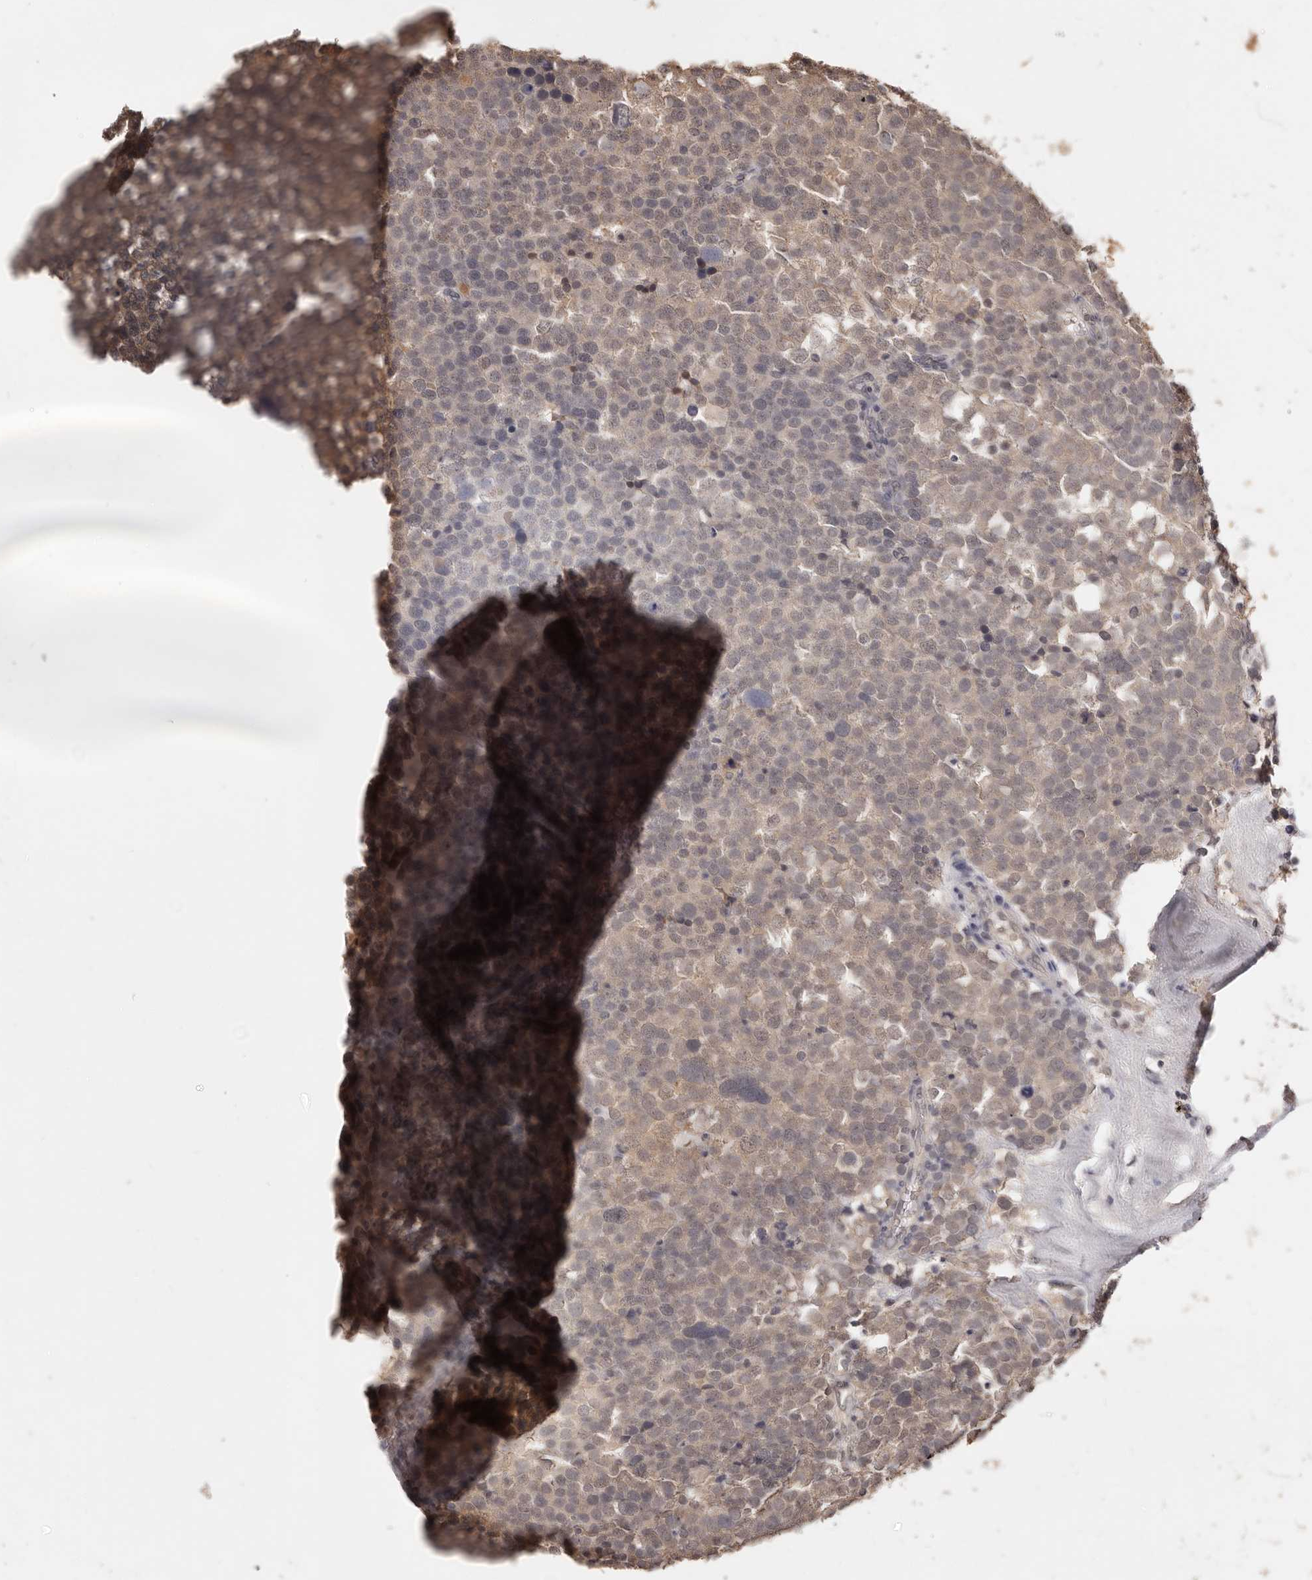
{"staining": {"intensity": "weak", "quantity": "25%-75%", "location": "cytoplasmic/membranous,nuclear"}, "tissue": "testis cancer", "cell_type": "Tumor cells", "image_type": "cancer", "snomed": [{"axis": "morphology", "description": "Seminoma, NOS"}, {"axis": "topography", "description": "Testis"}], "caption": "A micrograph of testis seminoma stained for a protein reveals weak cytoplasmic/membranous and nuclear brown staining in tumor cells.", "gene": "TSPAN13", "patient": {"sex": "male", "age": 71}}